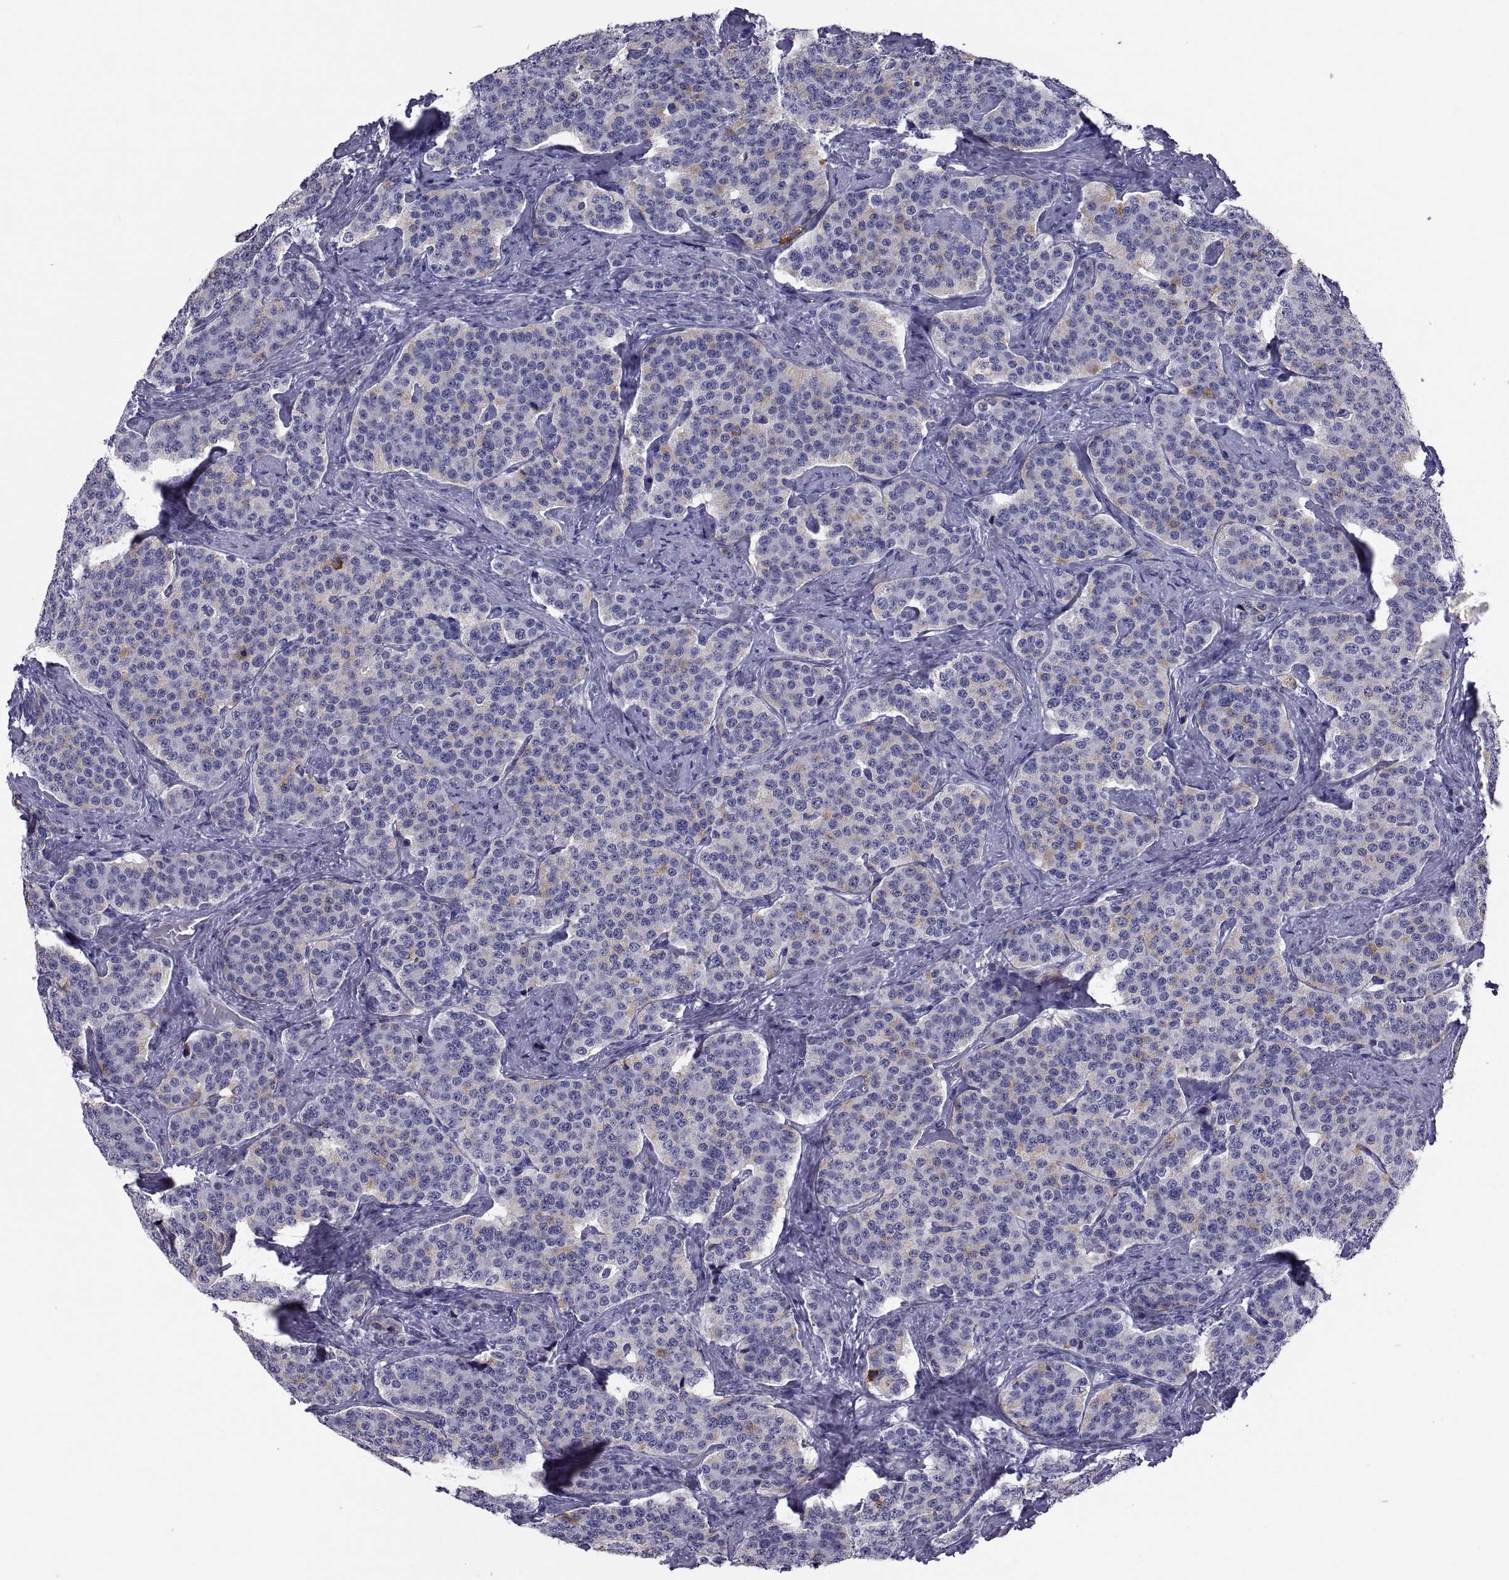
{"staining": {"intensity": "weak", "quantity": "<25%", "location": "cytoplasmic/membranous"}, "tissue": "carcinoid", "cell_type": "Tumor cells", "image_type": "cancer", "snomed": [{"axis": "morphology", "description": "Carcinoid, malignant, NOS"}, {"axis": "topography", "description": "Small intestine"}], "caption": "Immunohistochemistry (IHC) image of carcinoid (malignant) stained for a protein (brown), which shows no expression in tumor cells.", "gene": "DEFB129", "patient": {"sex": "female", "age": 58}}